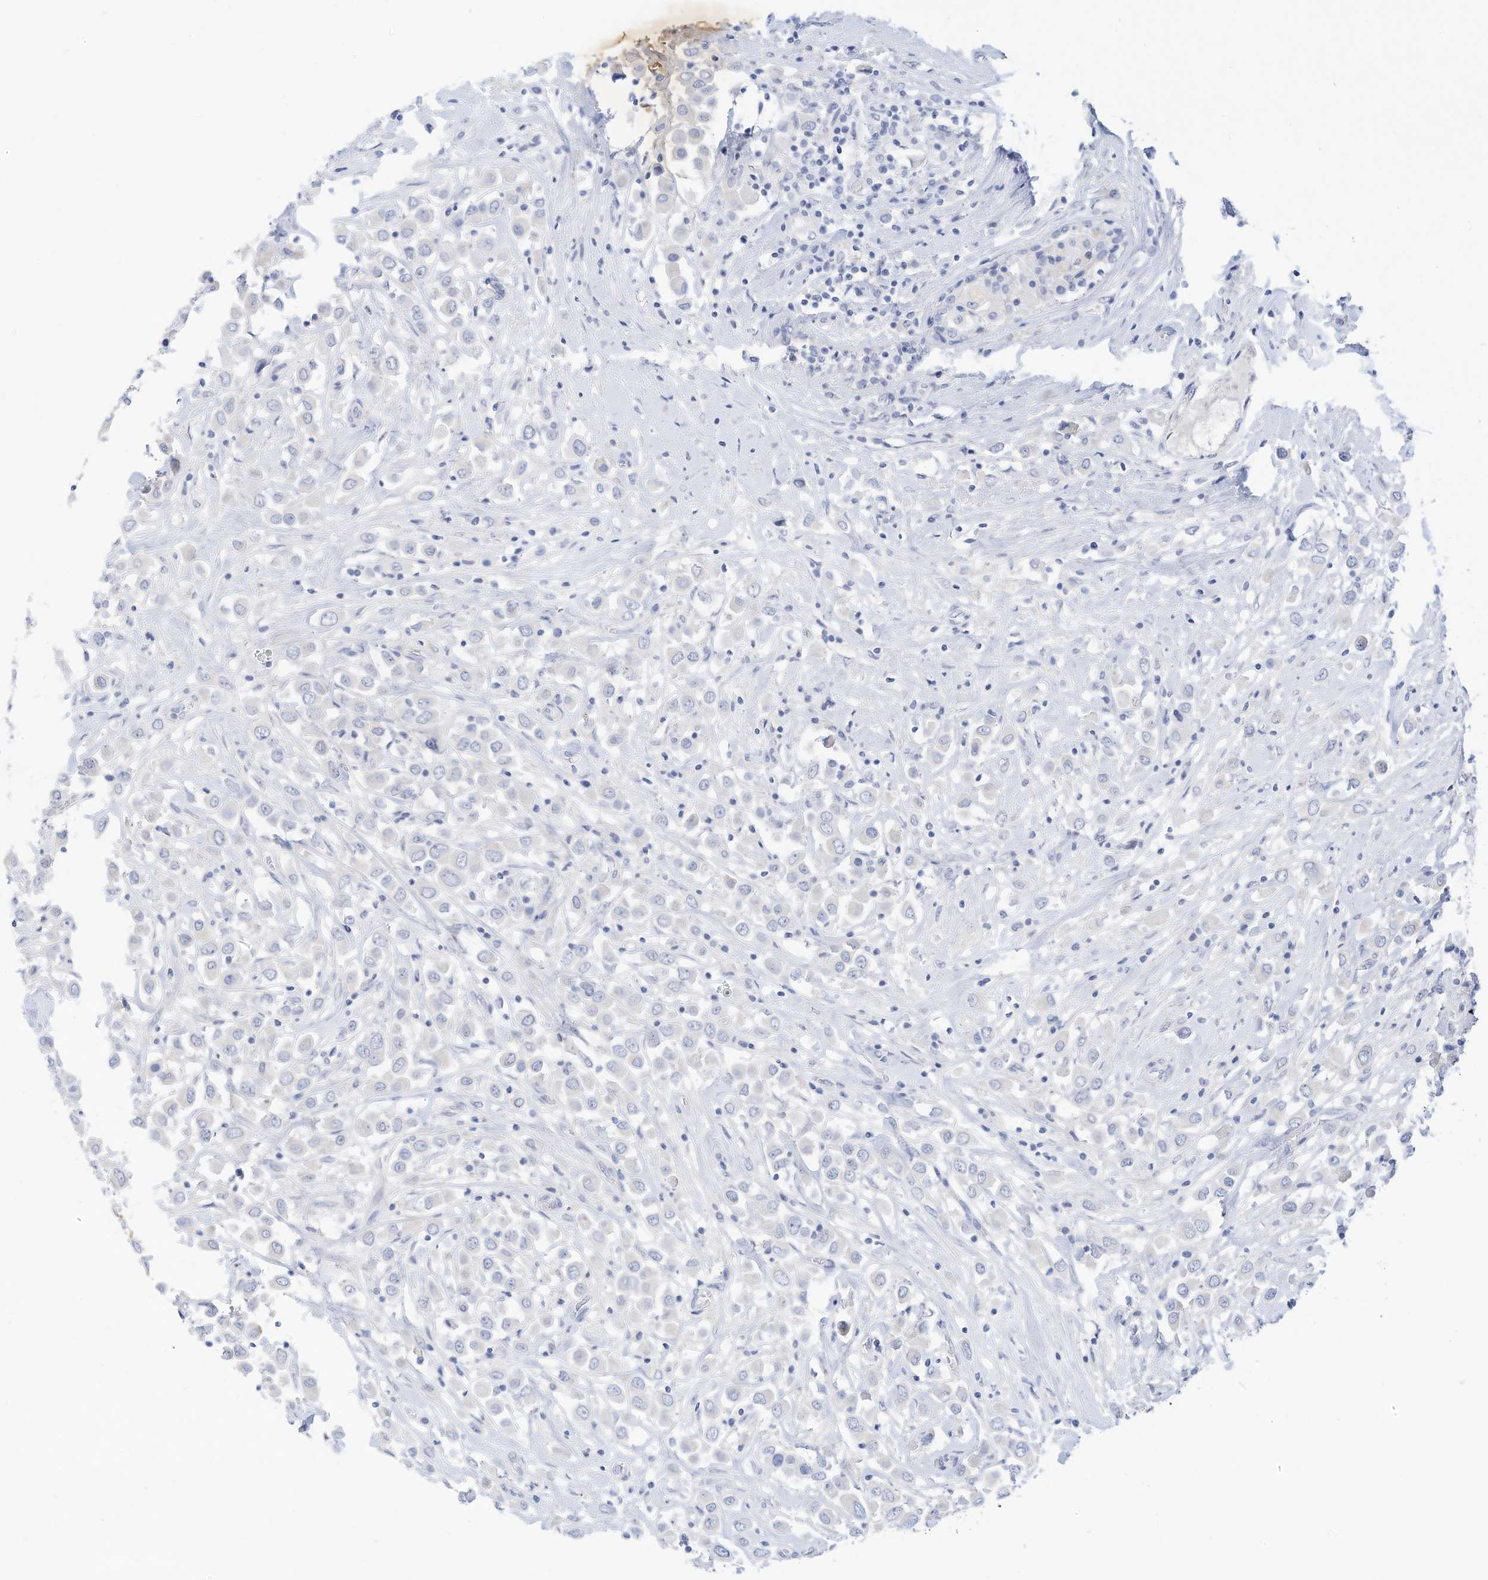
{"staining": {"intensity": "negative", "quantity": "none", "location": "none"}, "tissue": "breast cancer", "cell_type": "Tumor cells", "image_type": "cancer", "snomed": [{"axis": "morphology", "description": "Duct carcinoma"}, {"axis": "topography", "description": "Breast"}], "caption": "Human intraductal carcinoma (breast) stained for a protein using immunohistochemistry (IHC) demonstrates no staining in tumor cells.", "gene": "SPOCD1", "patient": {"sex": "female", "age": 61}}